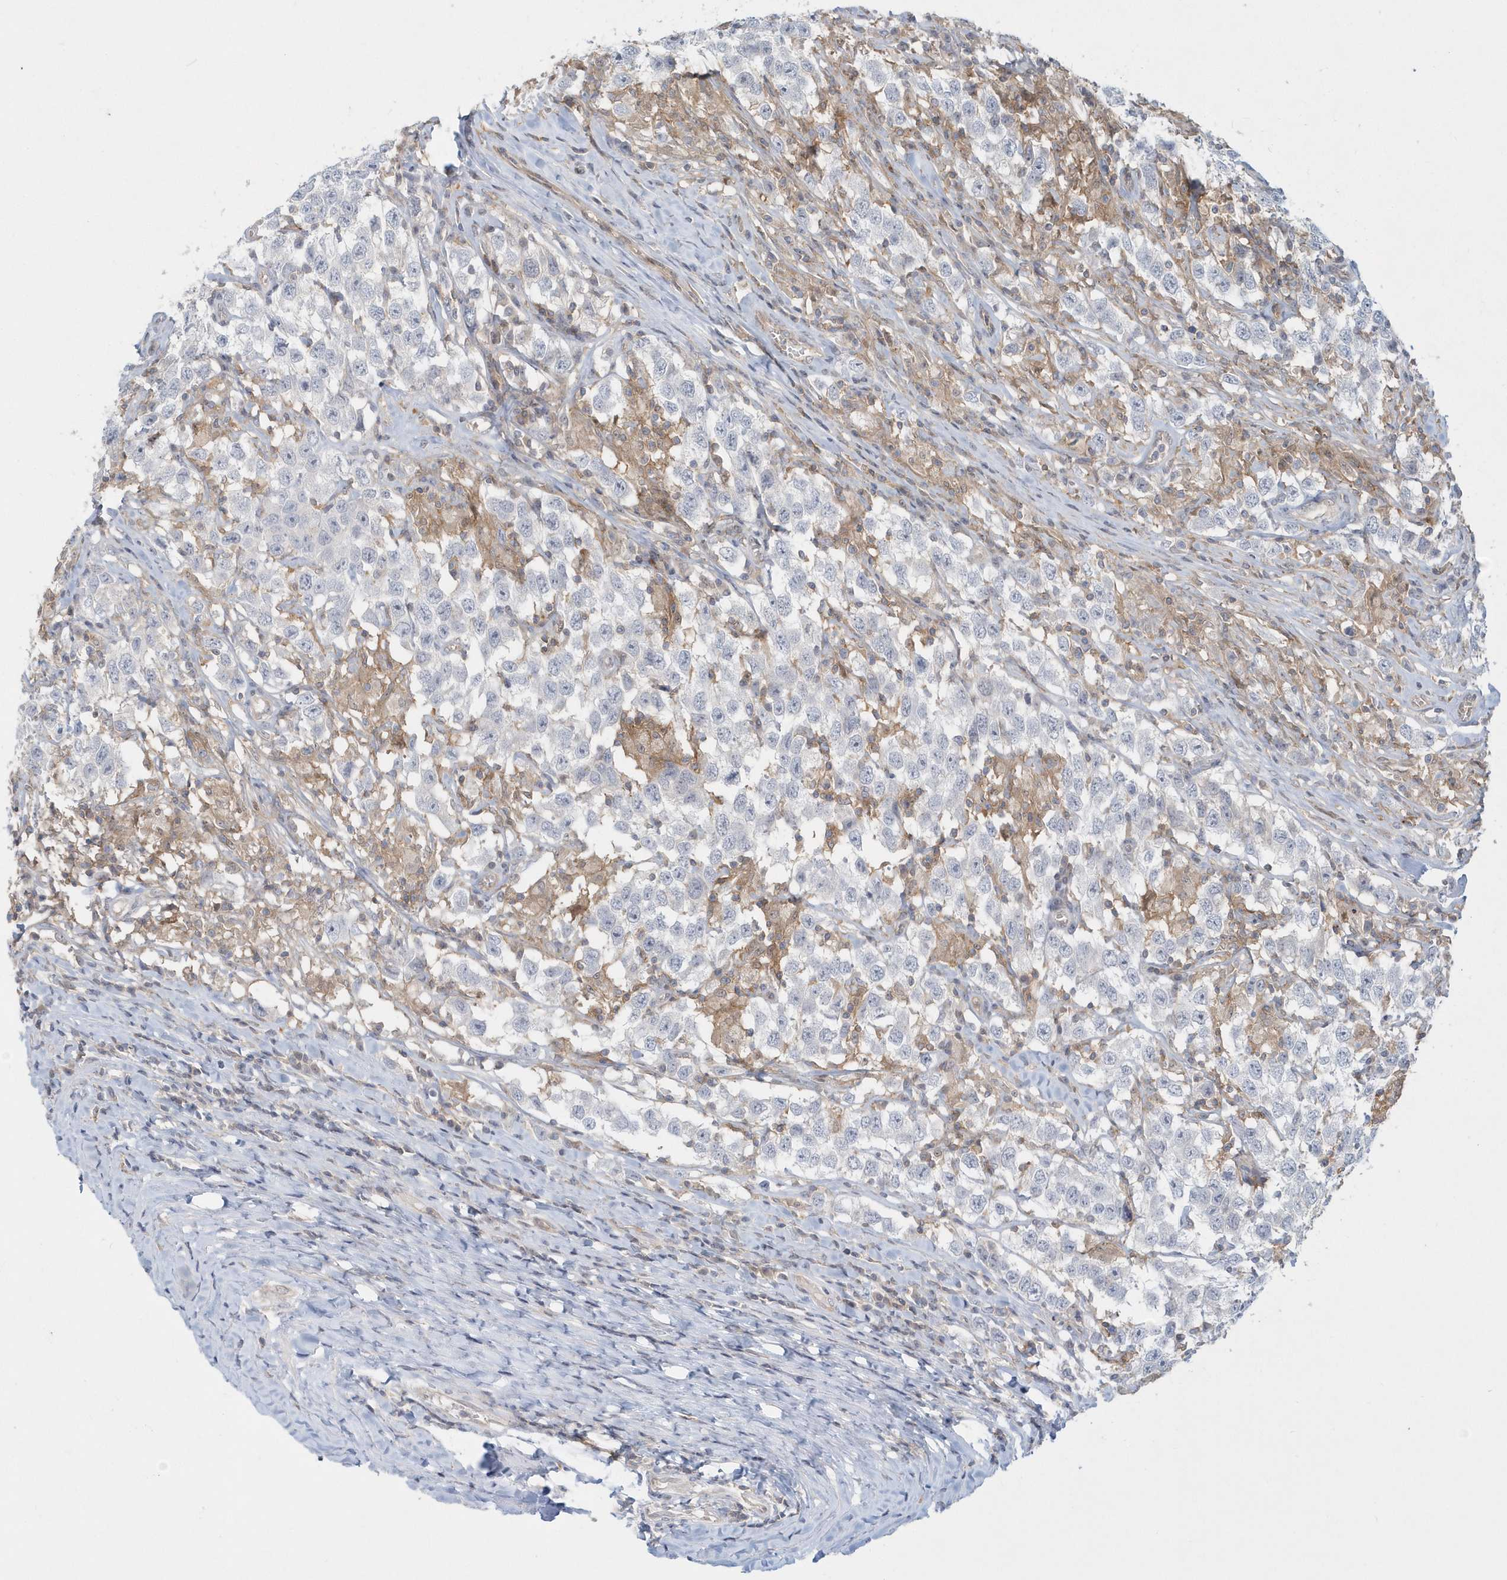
{"staining": {"intensity": "negative", "quantity": "none", "location": "none"}, "tissue": "testis cancer", "cell_type": "Tumor cells", "image_type": "cancer", "snomed": [{"axis": "morphology", "description": "Seminoma, NOS"}, {"axis": "topography", "description": "Testis"}], "caption": "Human seminoma (testis) stained for a protein using immunohistochemistry (IHC) shows no positivity in tumor cells.", "gene": "RNF7", "patient": {"sex": "male", "age": 41}}